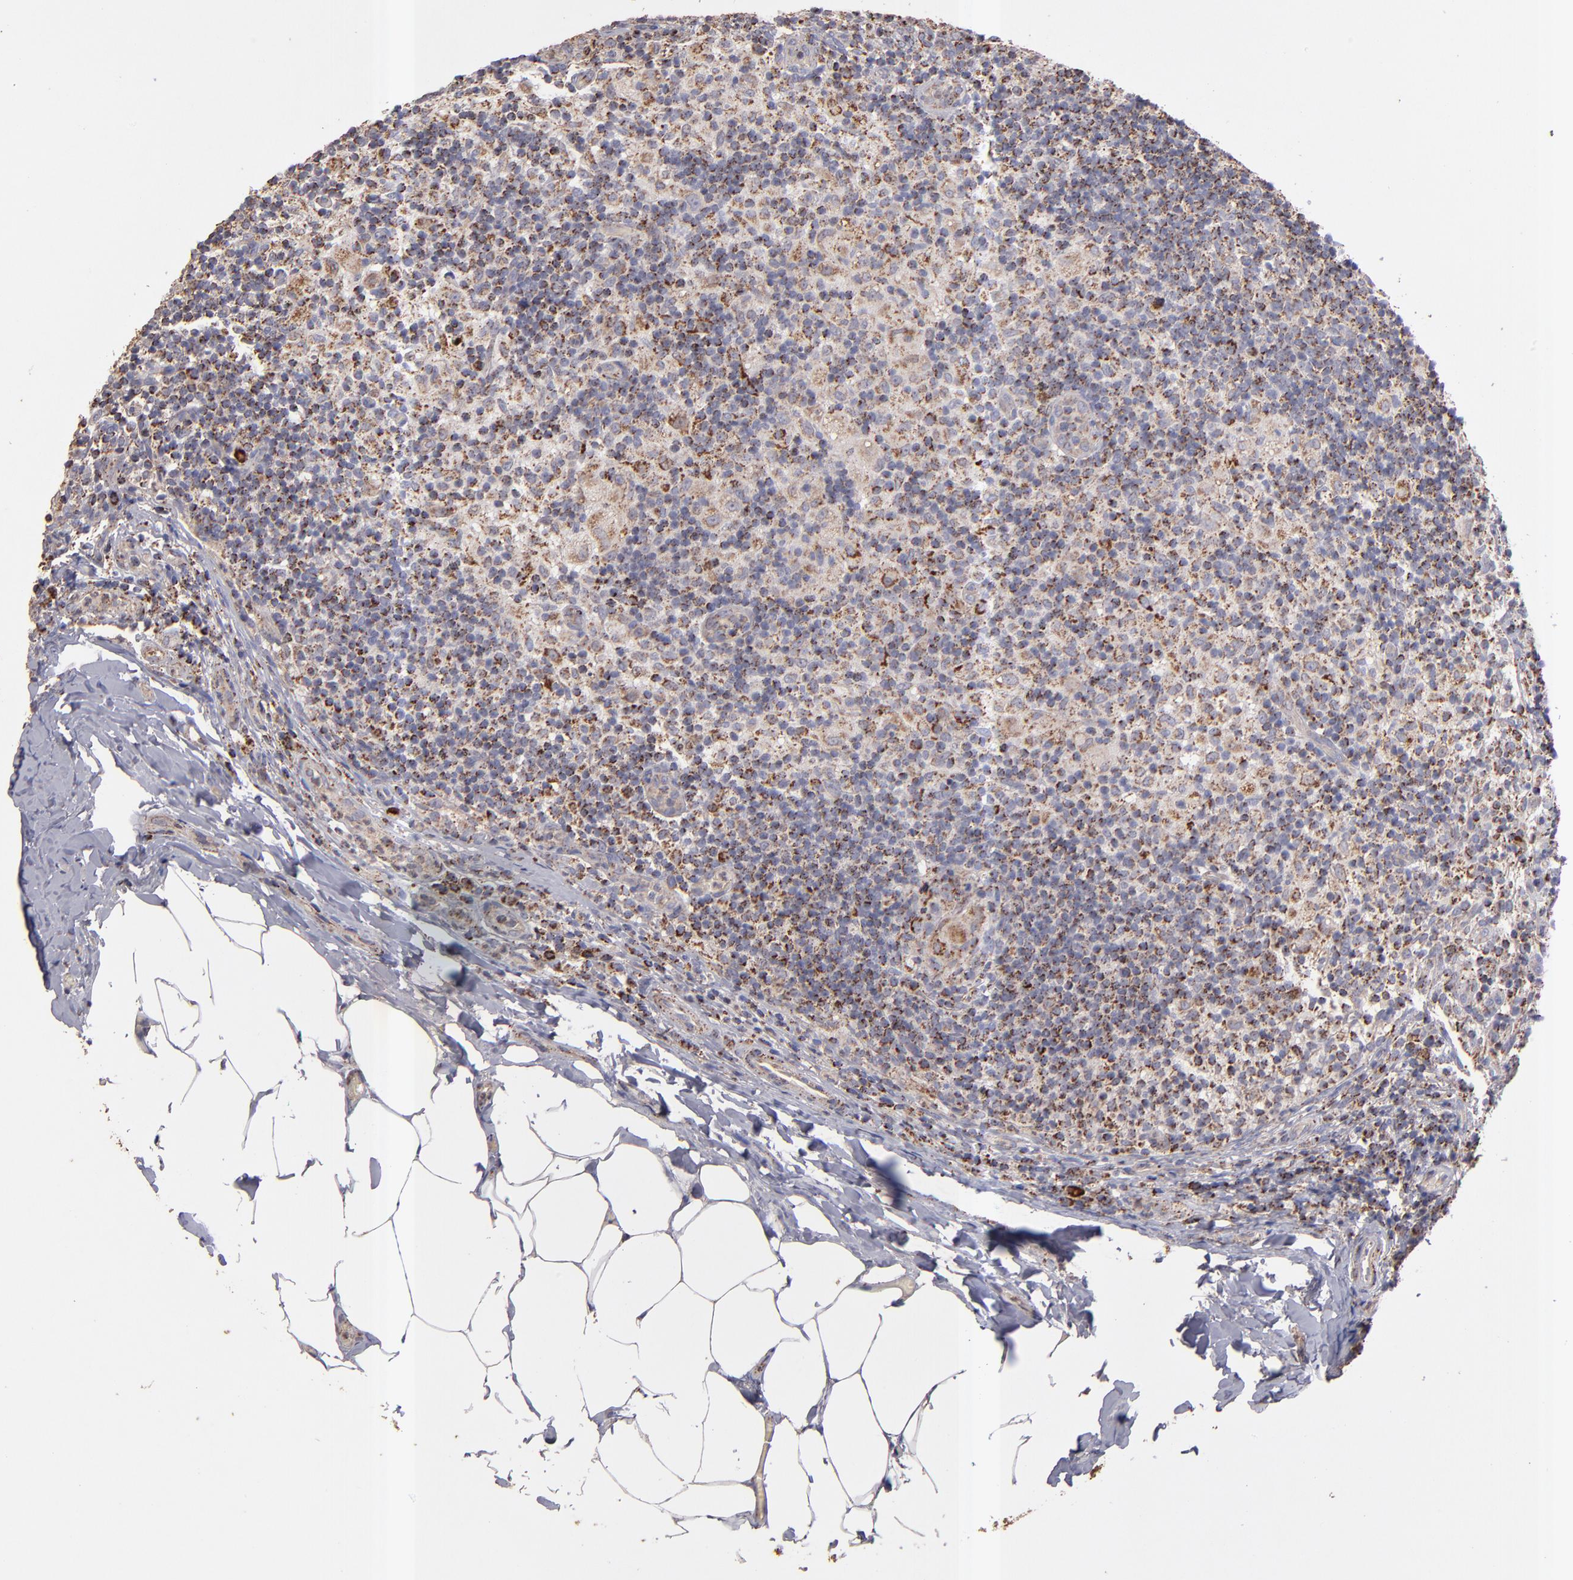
{"staining": {"intensity": "strong", "quantity": "25%-75%", "location": "cytoplasmic/membranous"}, "tissue": "lymph node", "cell_type": "Germinal center cells", "image_type": "normal", "snomed": [{"axis": "morphology", "description": "Normal tissue, NOS"}, {"axis": "morphology", "description": "Inflammation, NOS"}, {"axis": "topography", "description": "Lymph node"}], "caption": "Approximately 25%-75% of germinal center cells in normal human lymph node reveal strong cytoplasmic/membranous protein expression as visualized by brown immunohistochemical staining.", "gene": "DLST", "patient": {"sex": "male", "age": 46}}